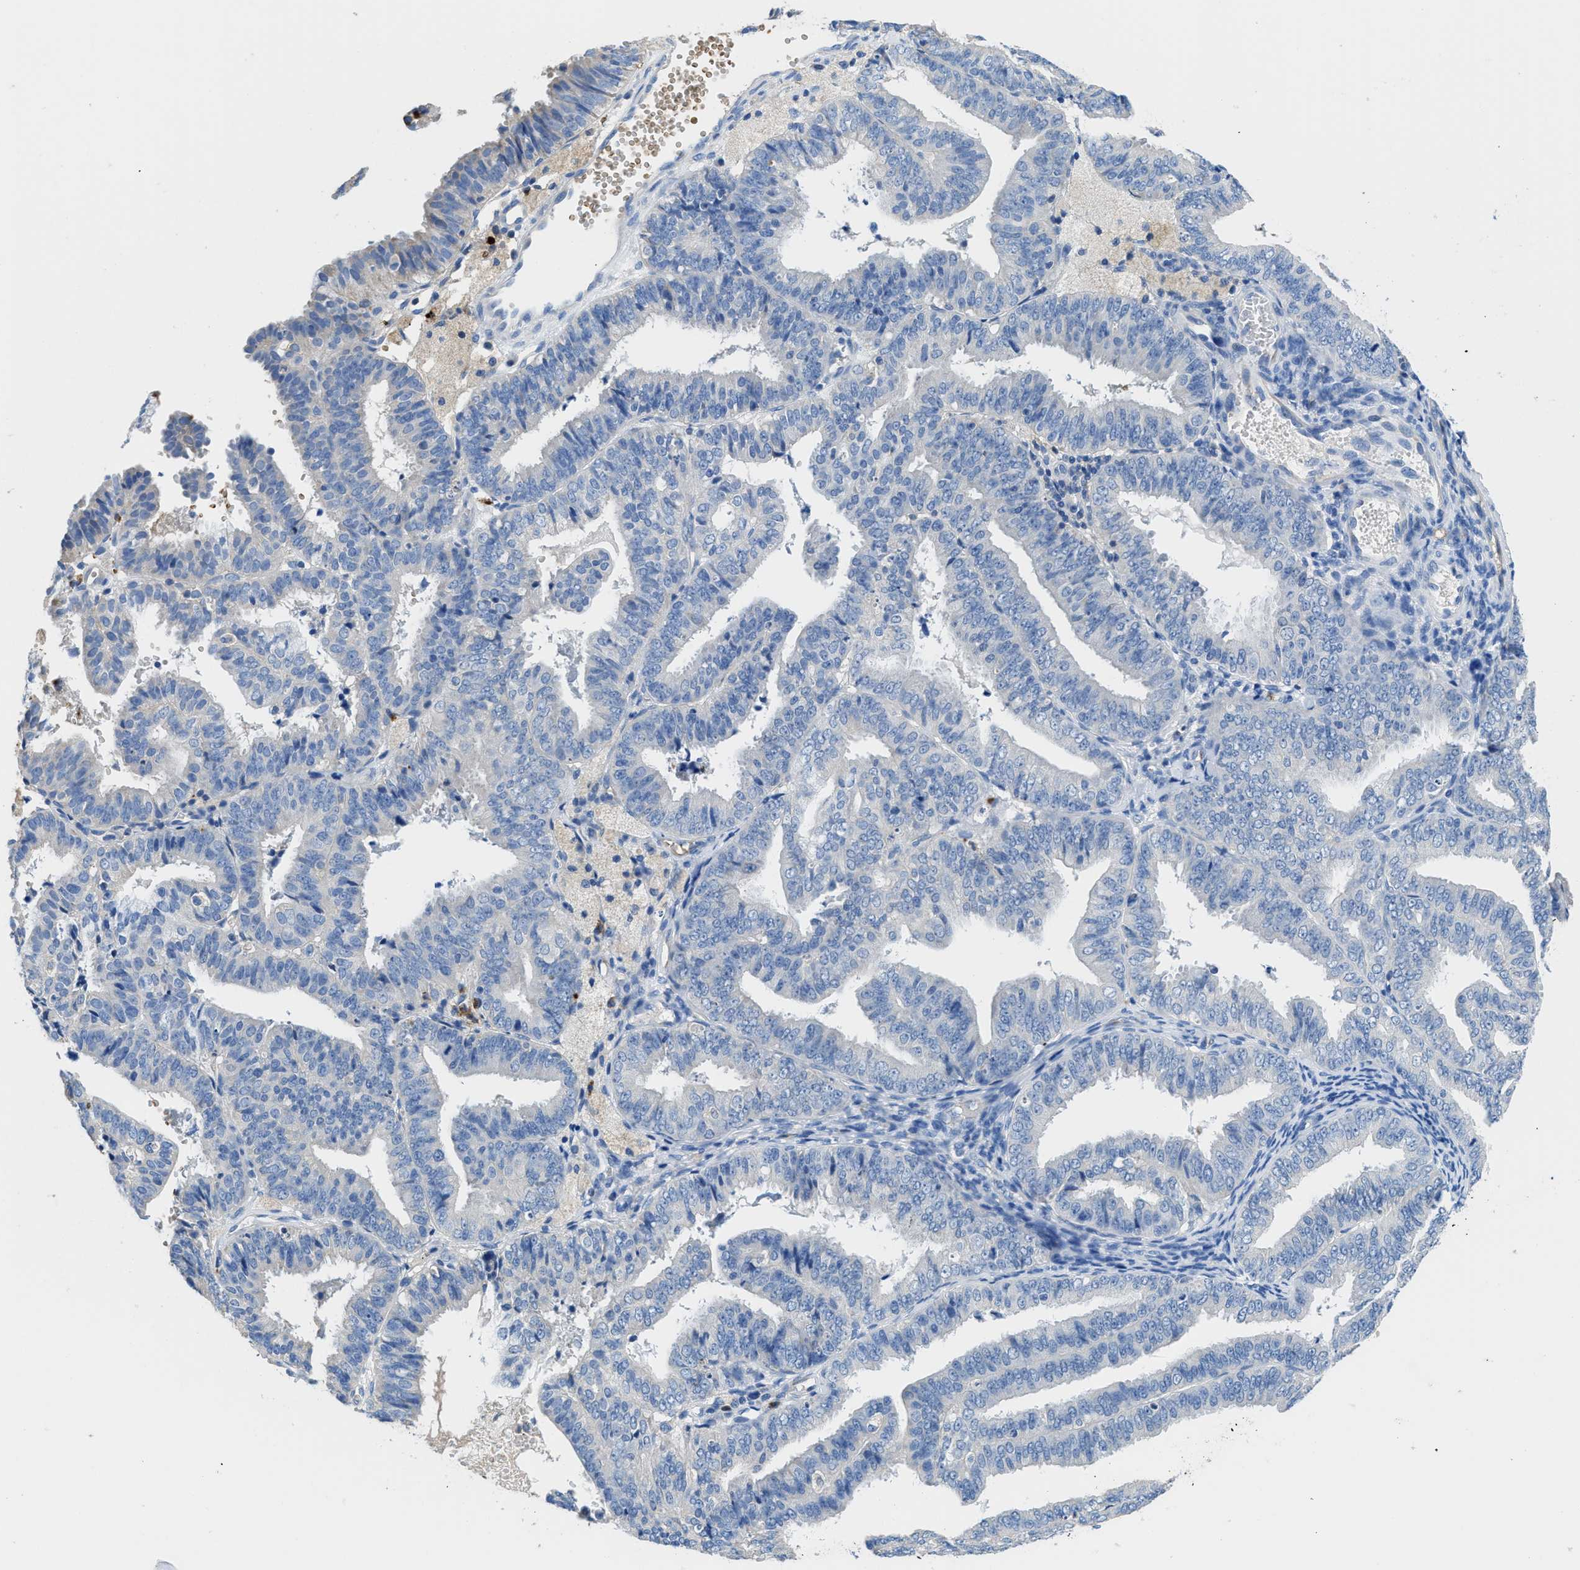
{"staining": {"intensity": "negative", "quantity": "none", "location": "none"}, "tissue": "endometrial cancer", "cell_type": "Tumor cells", "image_type": "cancer", "snomed": [{"axis": "morphology", "description": "Adenocarcinoma, NOS"}, {"axis": "topography", "description": "Endometrium"}], "caption": "Endometrial cancer (adenocarcinoma) was stained to show a protein in brown. There is no significant positivity in tumor cells.", "gene": "NEB", "patient": {"sex": "female", "age": 63}}